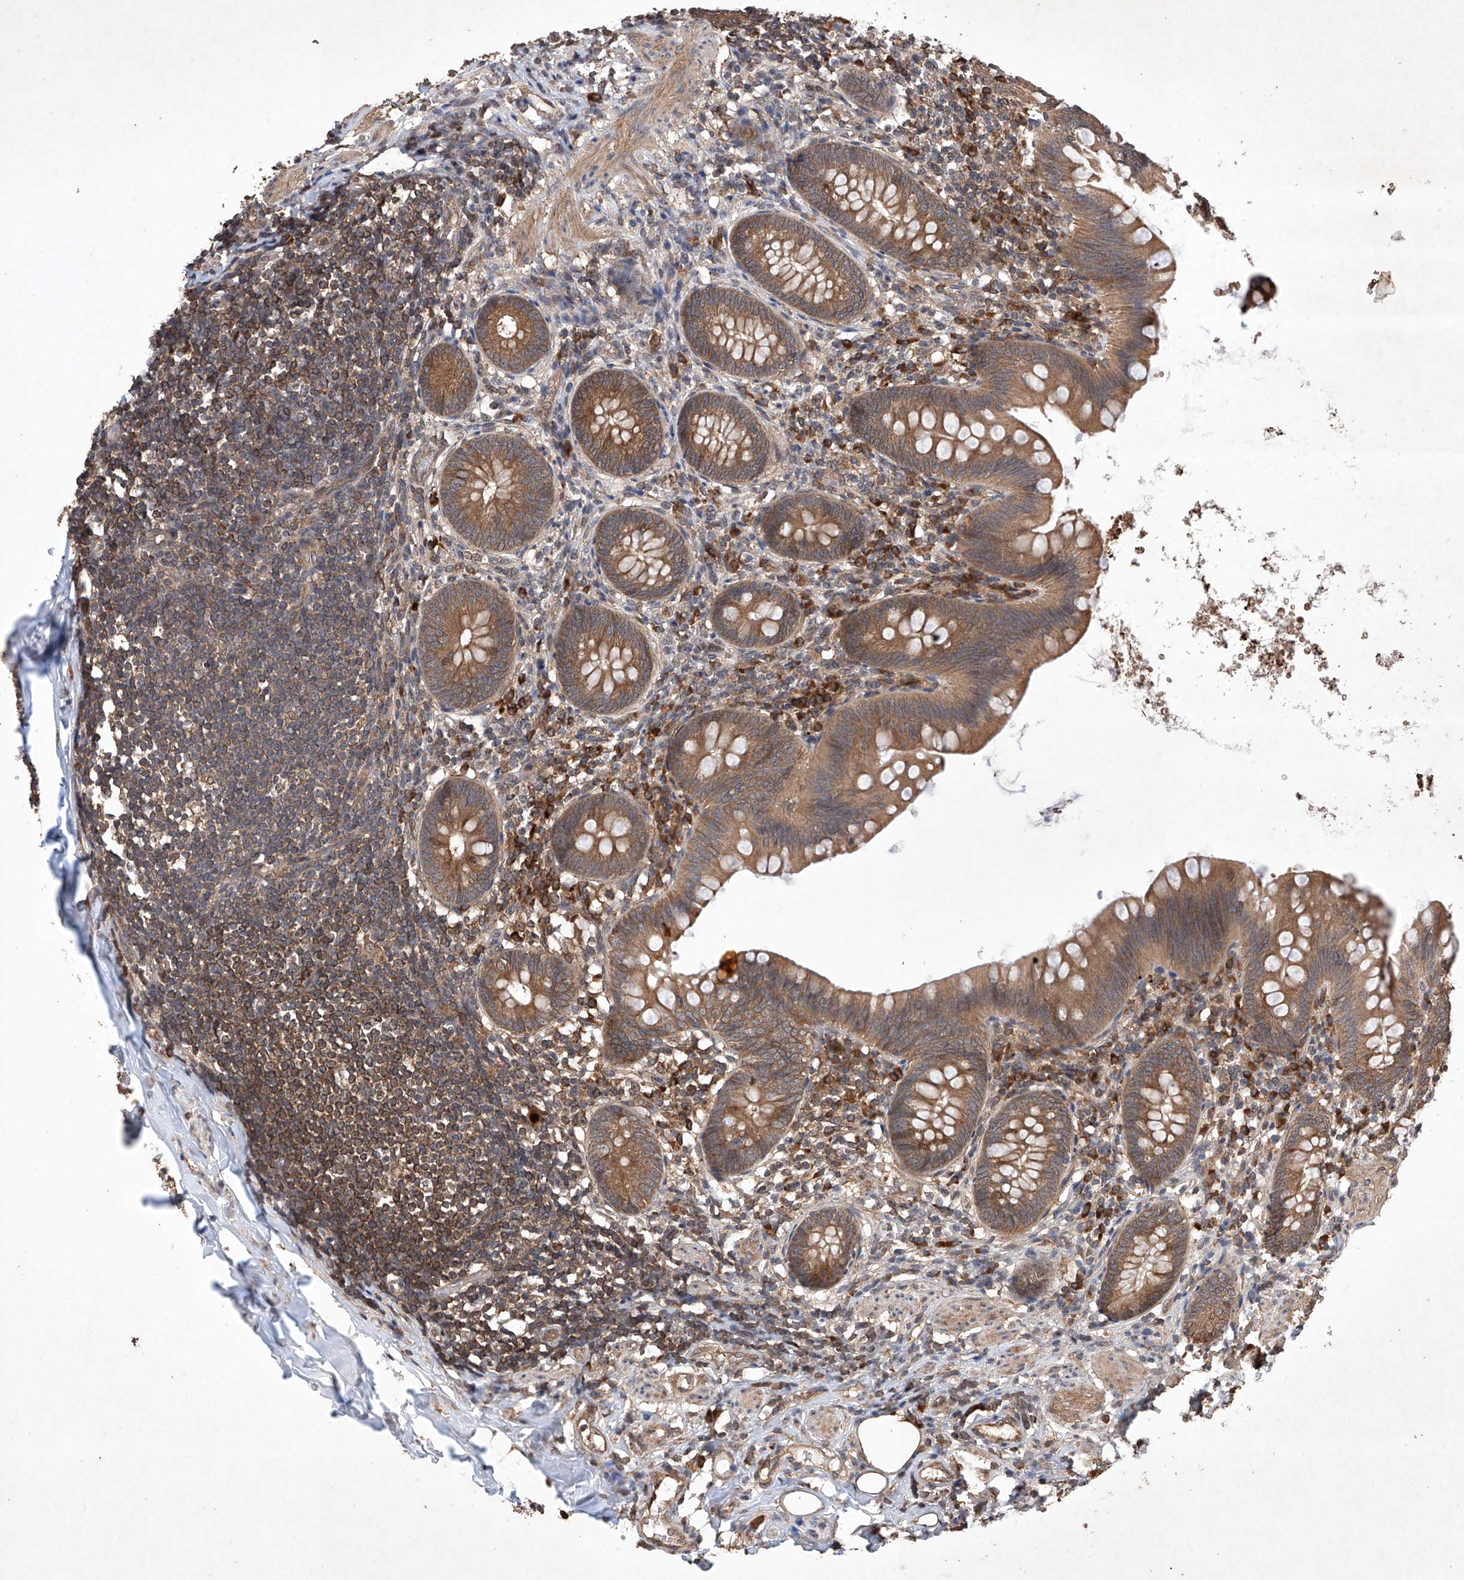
{"staining": {"intensity": "moderate", "quantity": ">75%", "location": "cytoplasmic/membranous"}, "tissue": "appendix", "cell_type": "Glandular cells", "image_type": "normal", "snomed": [{"axis": "morphology", "description": "Normal tissue, NOS"}, {"axis": "topography", "description": "Appendix"}], "caption": "Protein staining of benign appendix shows moderate cytoplasmic/membranous positivity in approximately >75% of glandular cells.", "gene": "LURAP1", "patient": {"sex": "female", "age": 62}}